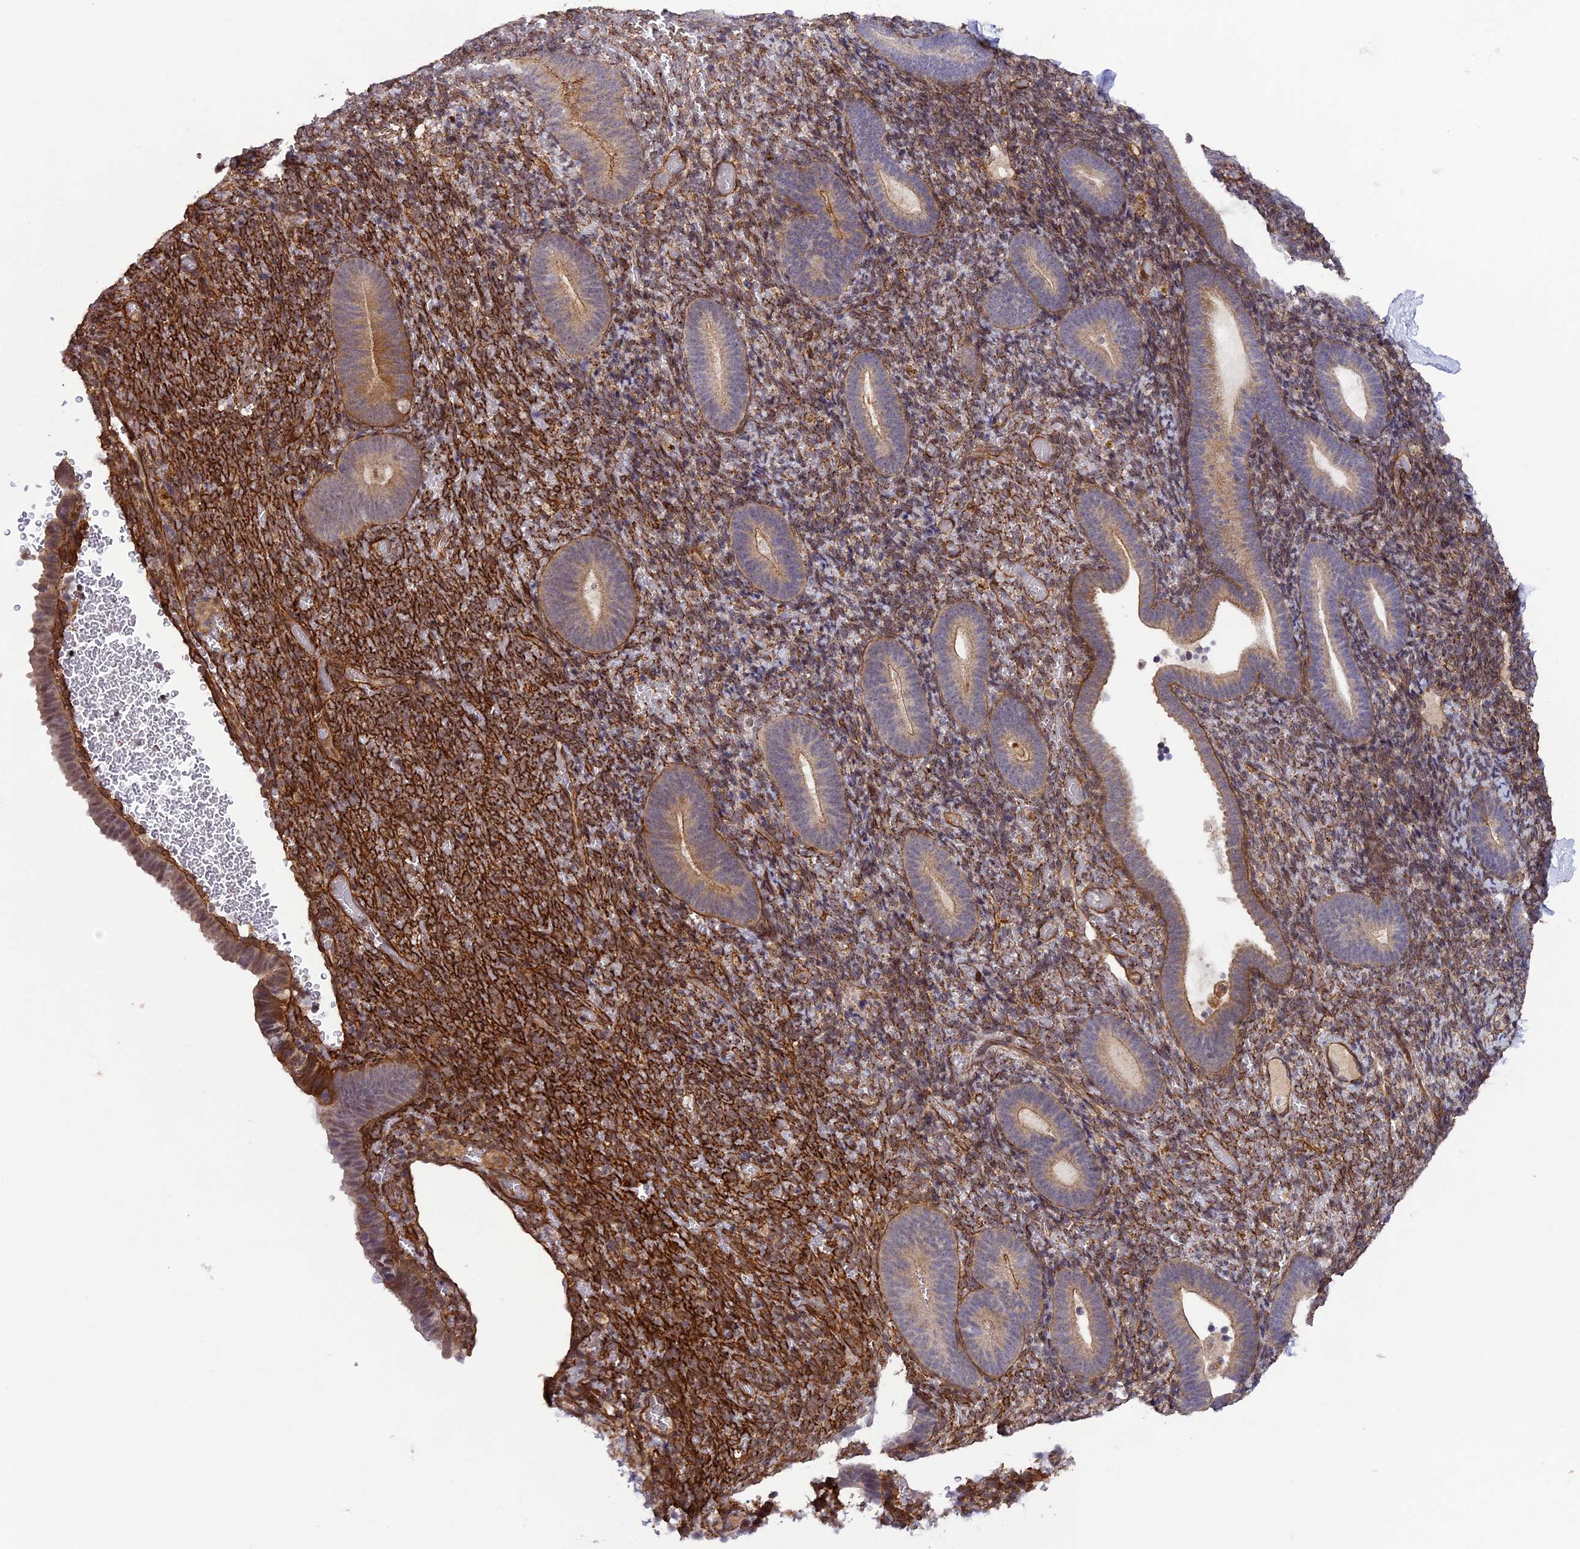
{"staining": {"intensity": "strong", "quantity": "25%-75%", "location": "cytoplasmic/membranous"}, "tissue": "endometrium", "cell_type": "Cells in endometrial stroma", "image_type": "normal", "snomed": [{"axis": "morphology", "description": "Normal tissue, NOS"}, {"axis": "topography", "description": "Endometrium"}], "caption": "A histopathology image showing strong cytoplasmic/membranous expression in about 25%-75% of cells in endometrial stroma in unremarkable endometrium, as visualized by brown immunohistochemical staining.", "gene": "TNS1", "patient": {"sex": "female", "age": 51}}